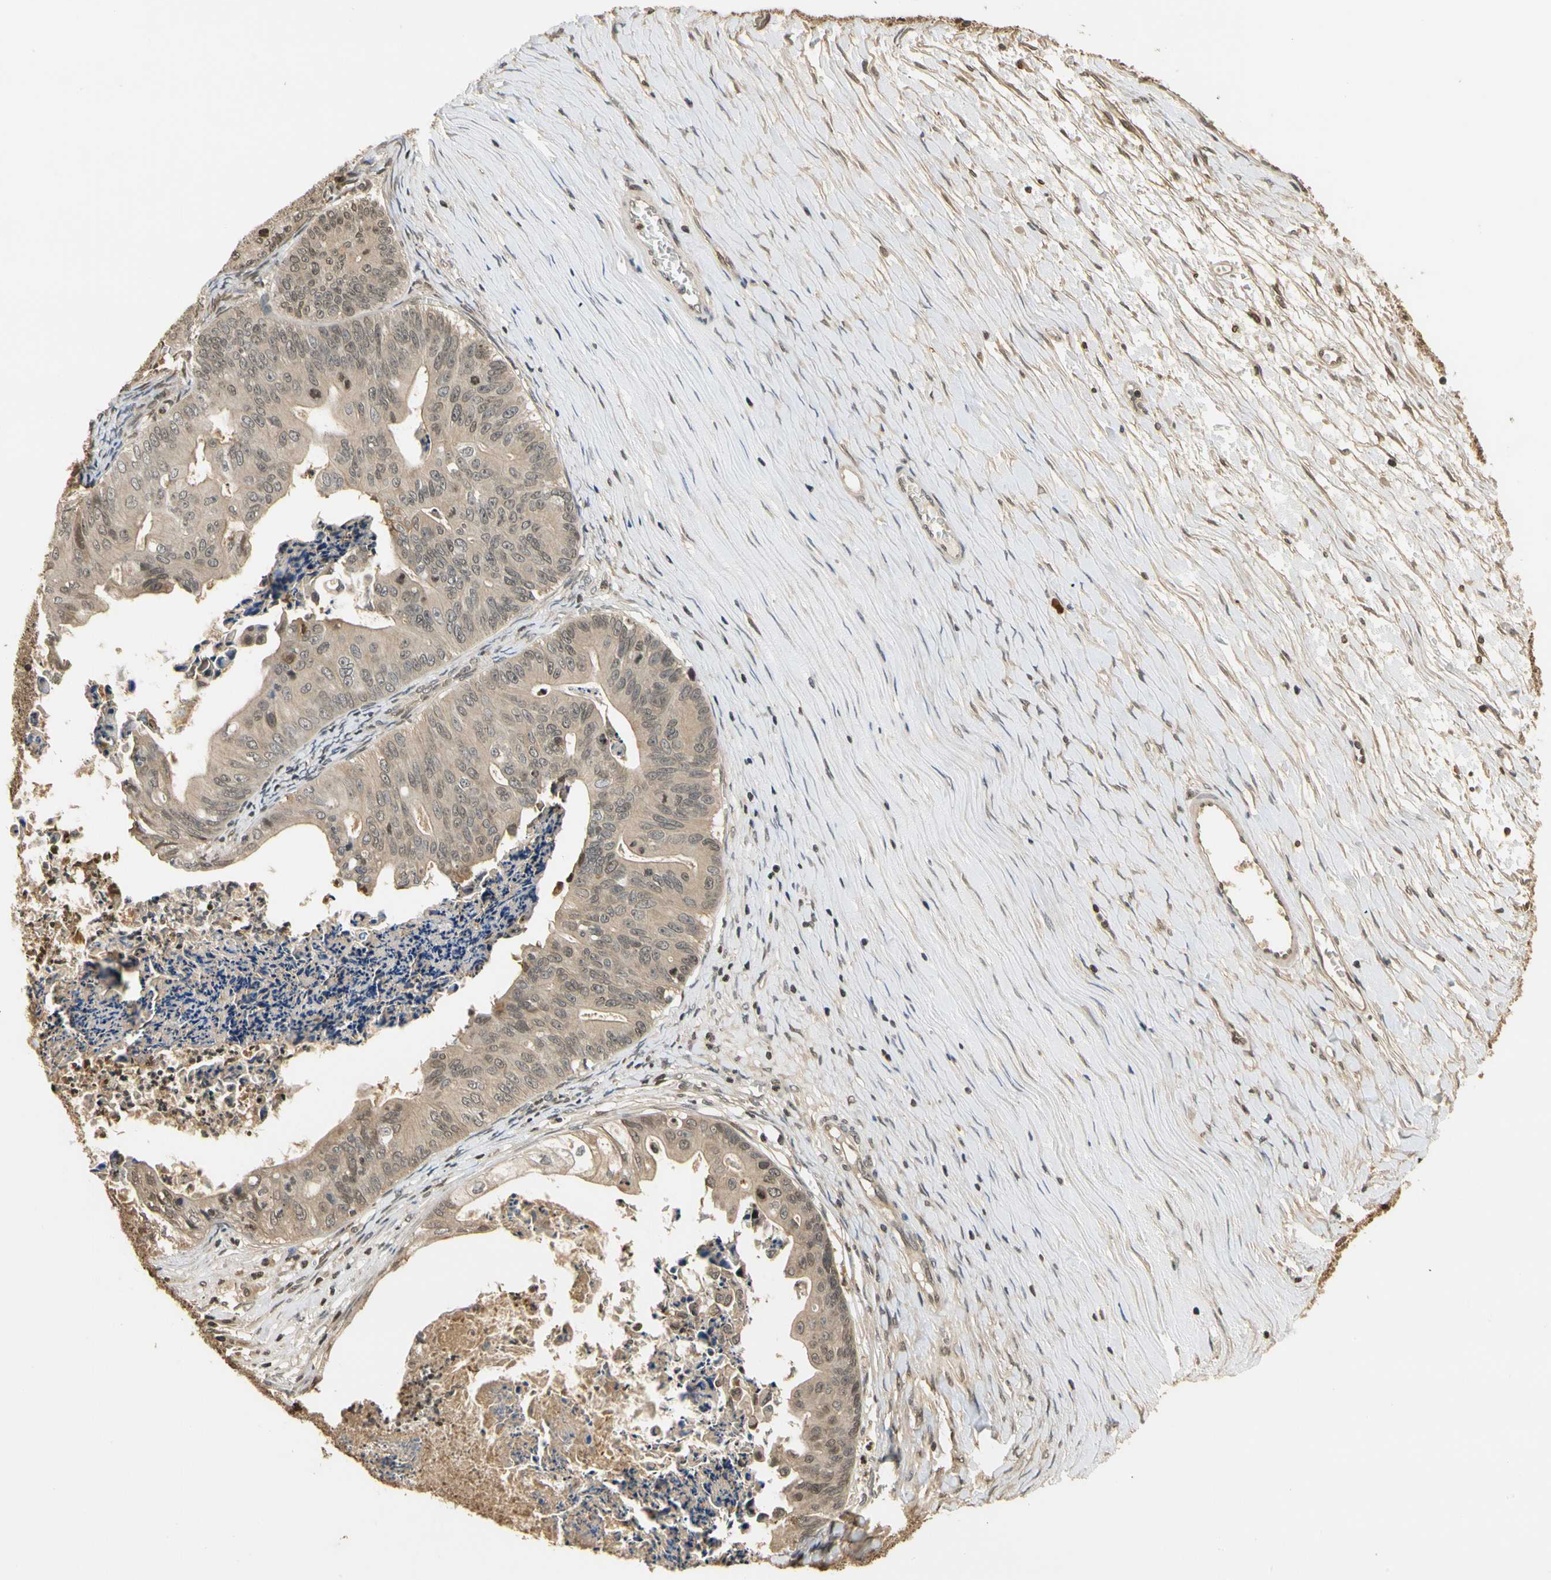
{"staining": {"intensity": "weak", "quantity": ">75%", "location": "cytoplasmic/membranous"}, "tissue": "ovarian cancer", "cell_type": "Tumor cells", "image_type": "cancer", "snomed": [{"axis": "morphology", "description": "Cystadenocarcinoma, mucinous, NOS"}, {"axis": "topography", "description": "Ovary"}], "caption": "Protein expression analysis of human ovarian mucinous cystadenocarcinoma reveals weak cytoplasmic/membranous expression in about >75% of tumor cells.", "gene": "SOD1", "patient": {"sex": "female", "age": 37}}